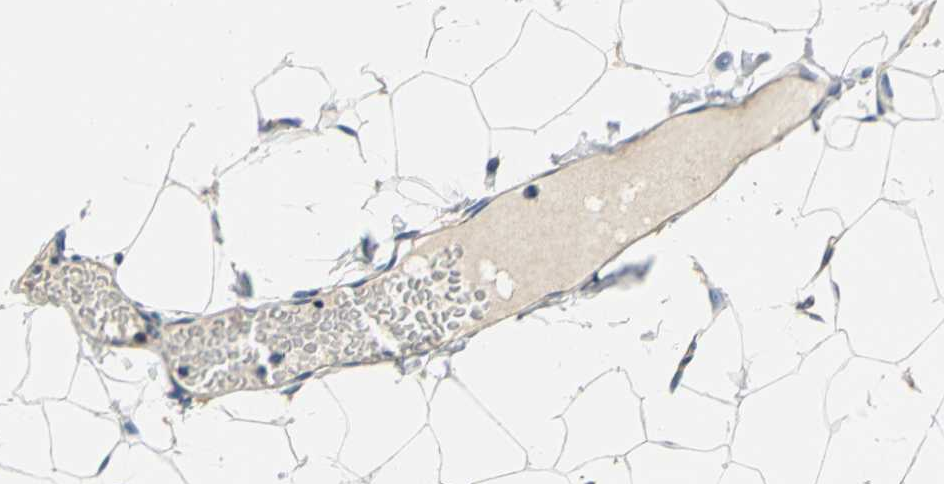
{"staining": {"intensity": "negative", "quantity": "none", "location": "none"}, "tissue": "adipose tissue", "cell_type": "Adipocytes", "image_type": "normal", "snomed": [{"axis": "morphology", "description": "Normal tissue, NOS"}, {"axis": "topography", "description": "Breast"}, {"axis": "topography", "description": "Soft tissue"}], "caption": "IHC micrograph of unremarkable adipose tissue: human adipose tissue stained with DAB (3,3'-diaminobenzidine) shows no significant protein staining in adipocytes.", "gene": "TRIM25", "patient": {"sex": "female", "age": 25}}